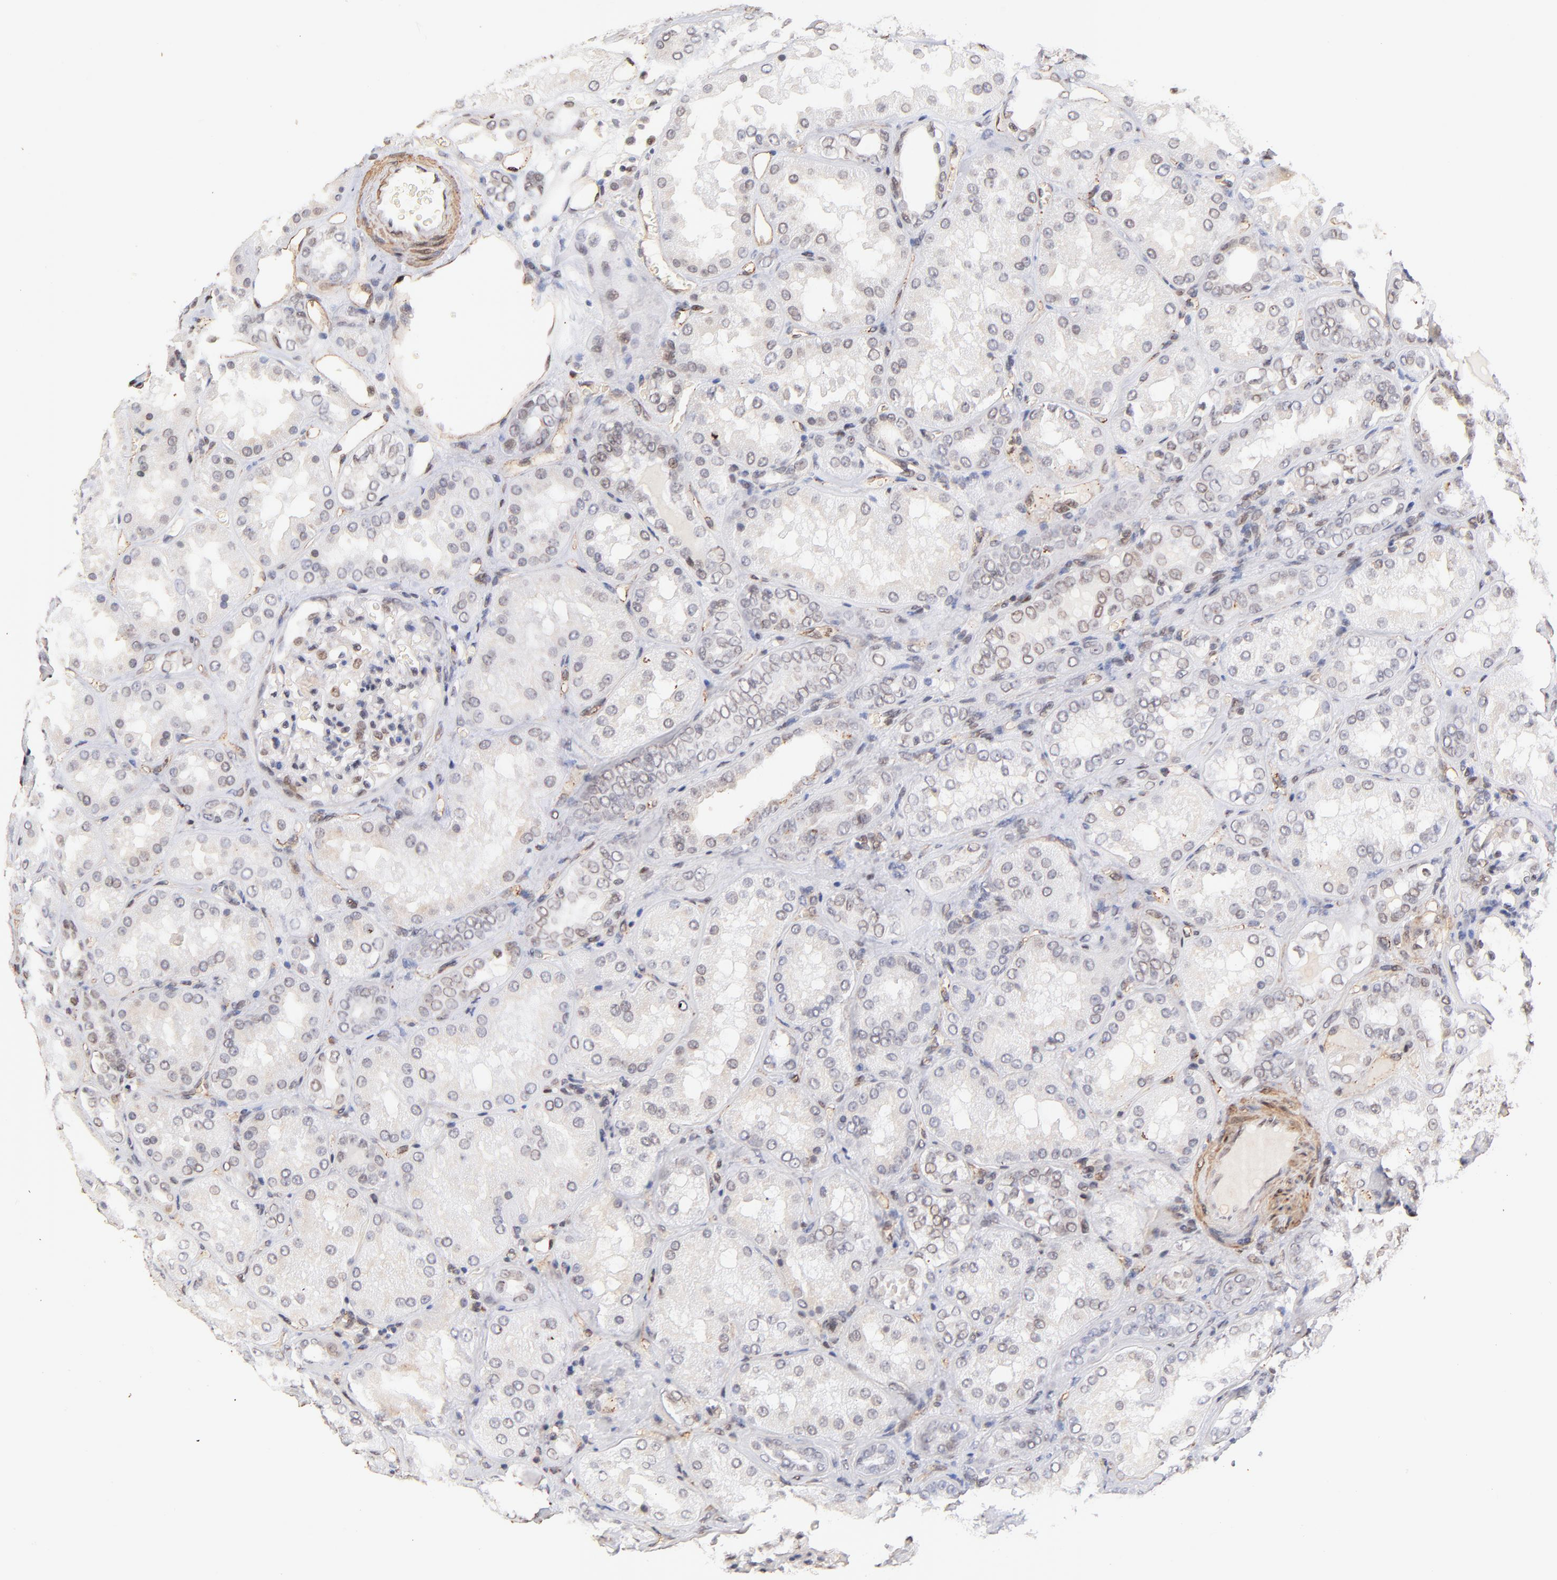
{"staining": {"intensity": "weak", "quantity": "25%-75%", "location": "nuclear"}, "tissue": "kidney", "cell_type": "Cells in glomeruli", "image_type": "normal", "snomed": [{"axis": "morphology", "description": "Normal tissue, NOS"}, {"axis": "topography", "description": "Kidney"}], "caption": "Immunohistochemical staining of unremarkable kidney demonstrates low levels of weak nuclear expression in about 25%-75% of cells in glomeruli.", "gene": "ZFP92", "patient": {"sex": "female", "age": 56}}